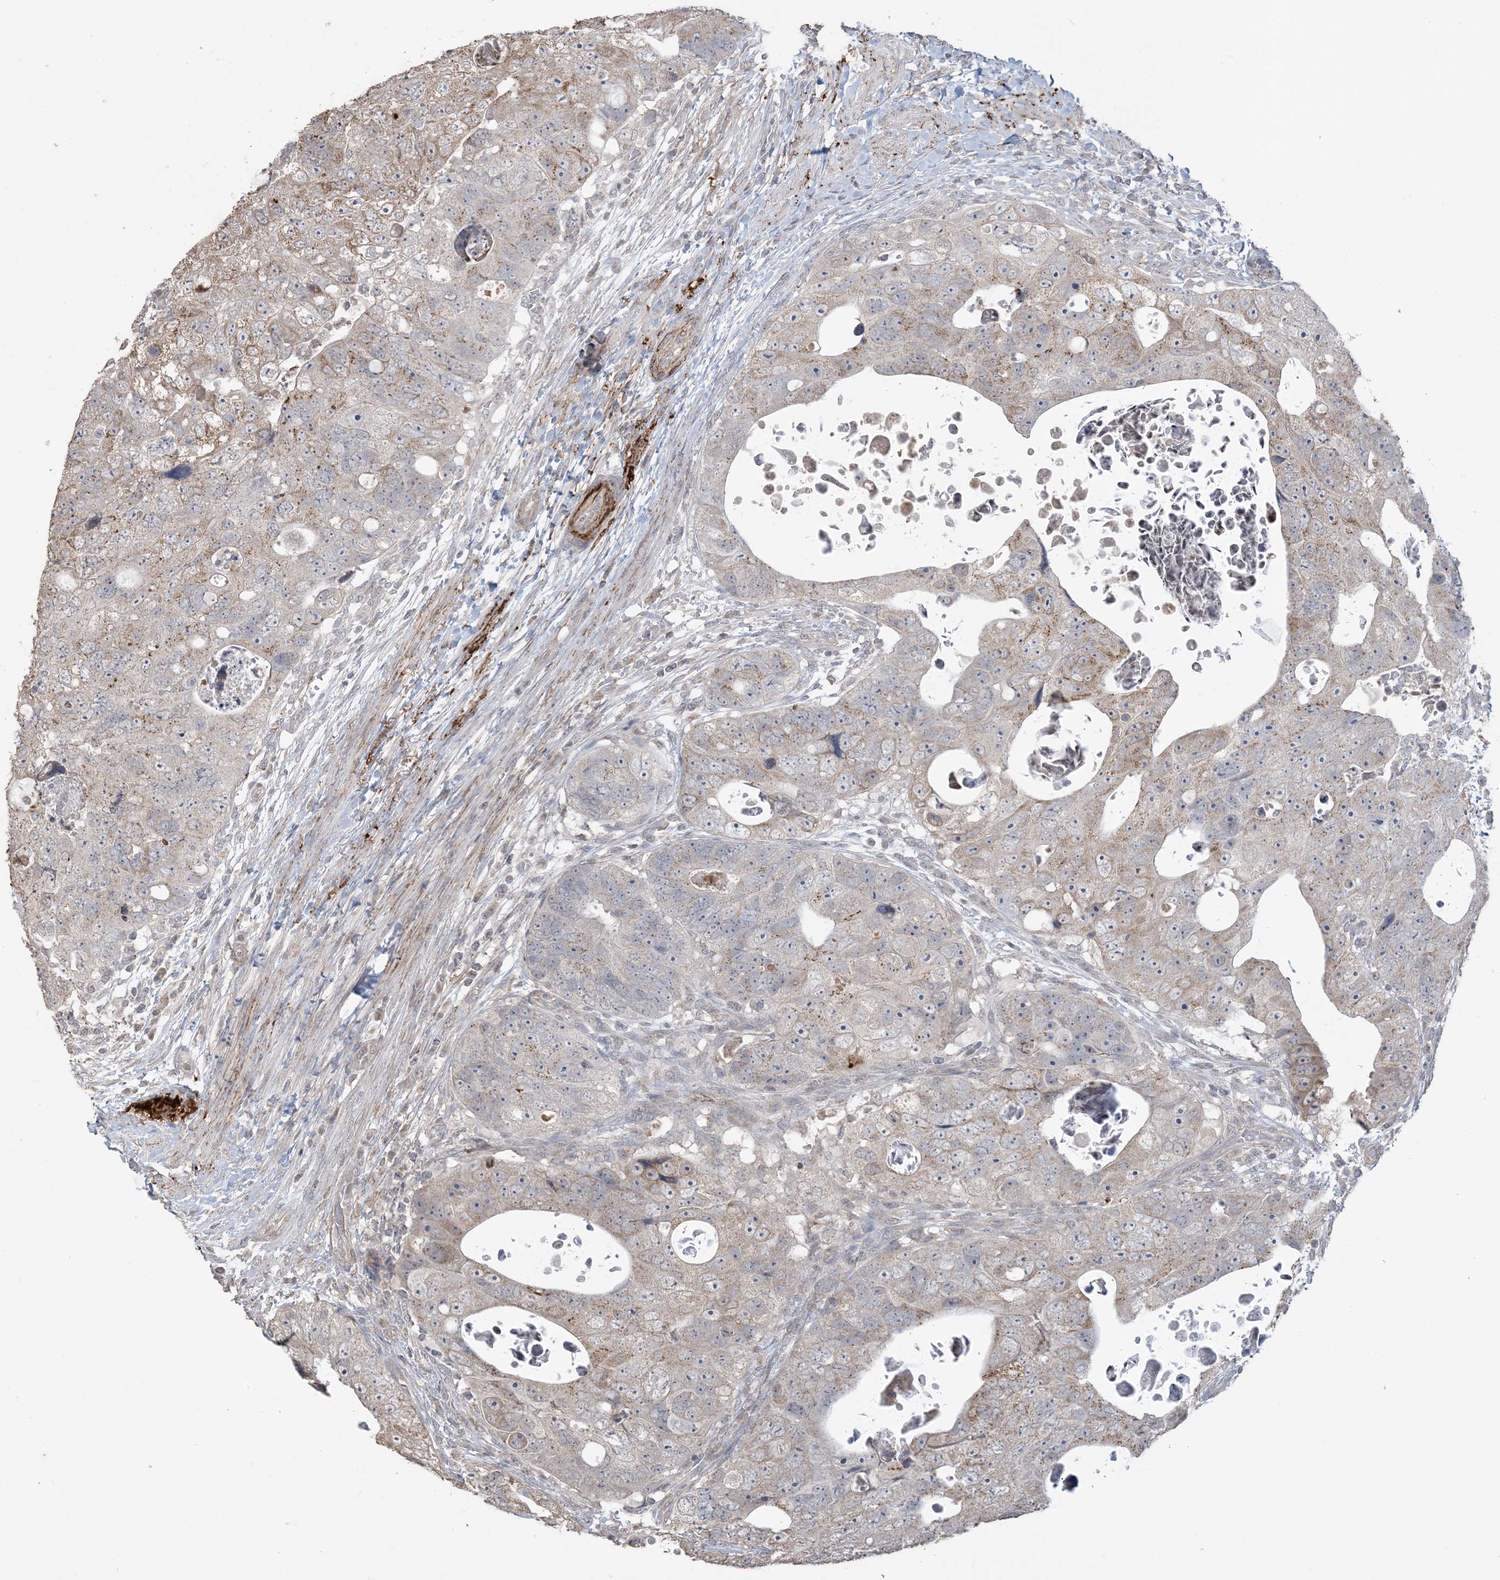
{"staining": {"intensity": "moderate", "quantity": "25%-75%", "location": "cytoplasmic/membranous"}, "tissue": "colorectal cancer", "cell_type": "Tumor cells", "image_type": "cancer", "snomed": [{"axis": "morphology", "description": "Adenocarcinoma, NOS"}, {"axis": "topography", "description": "Rectum"}], "caption": "Tumor cells display moderate cytoplasmic/membranous expression in approximately 25%-75% of cells in colorectal cancer (adenocarcinoma).", "gene": "XRN1", "patient": {"sex": "male", "age": 59}}